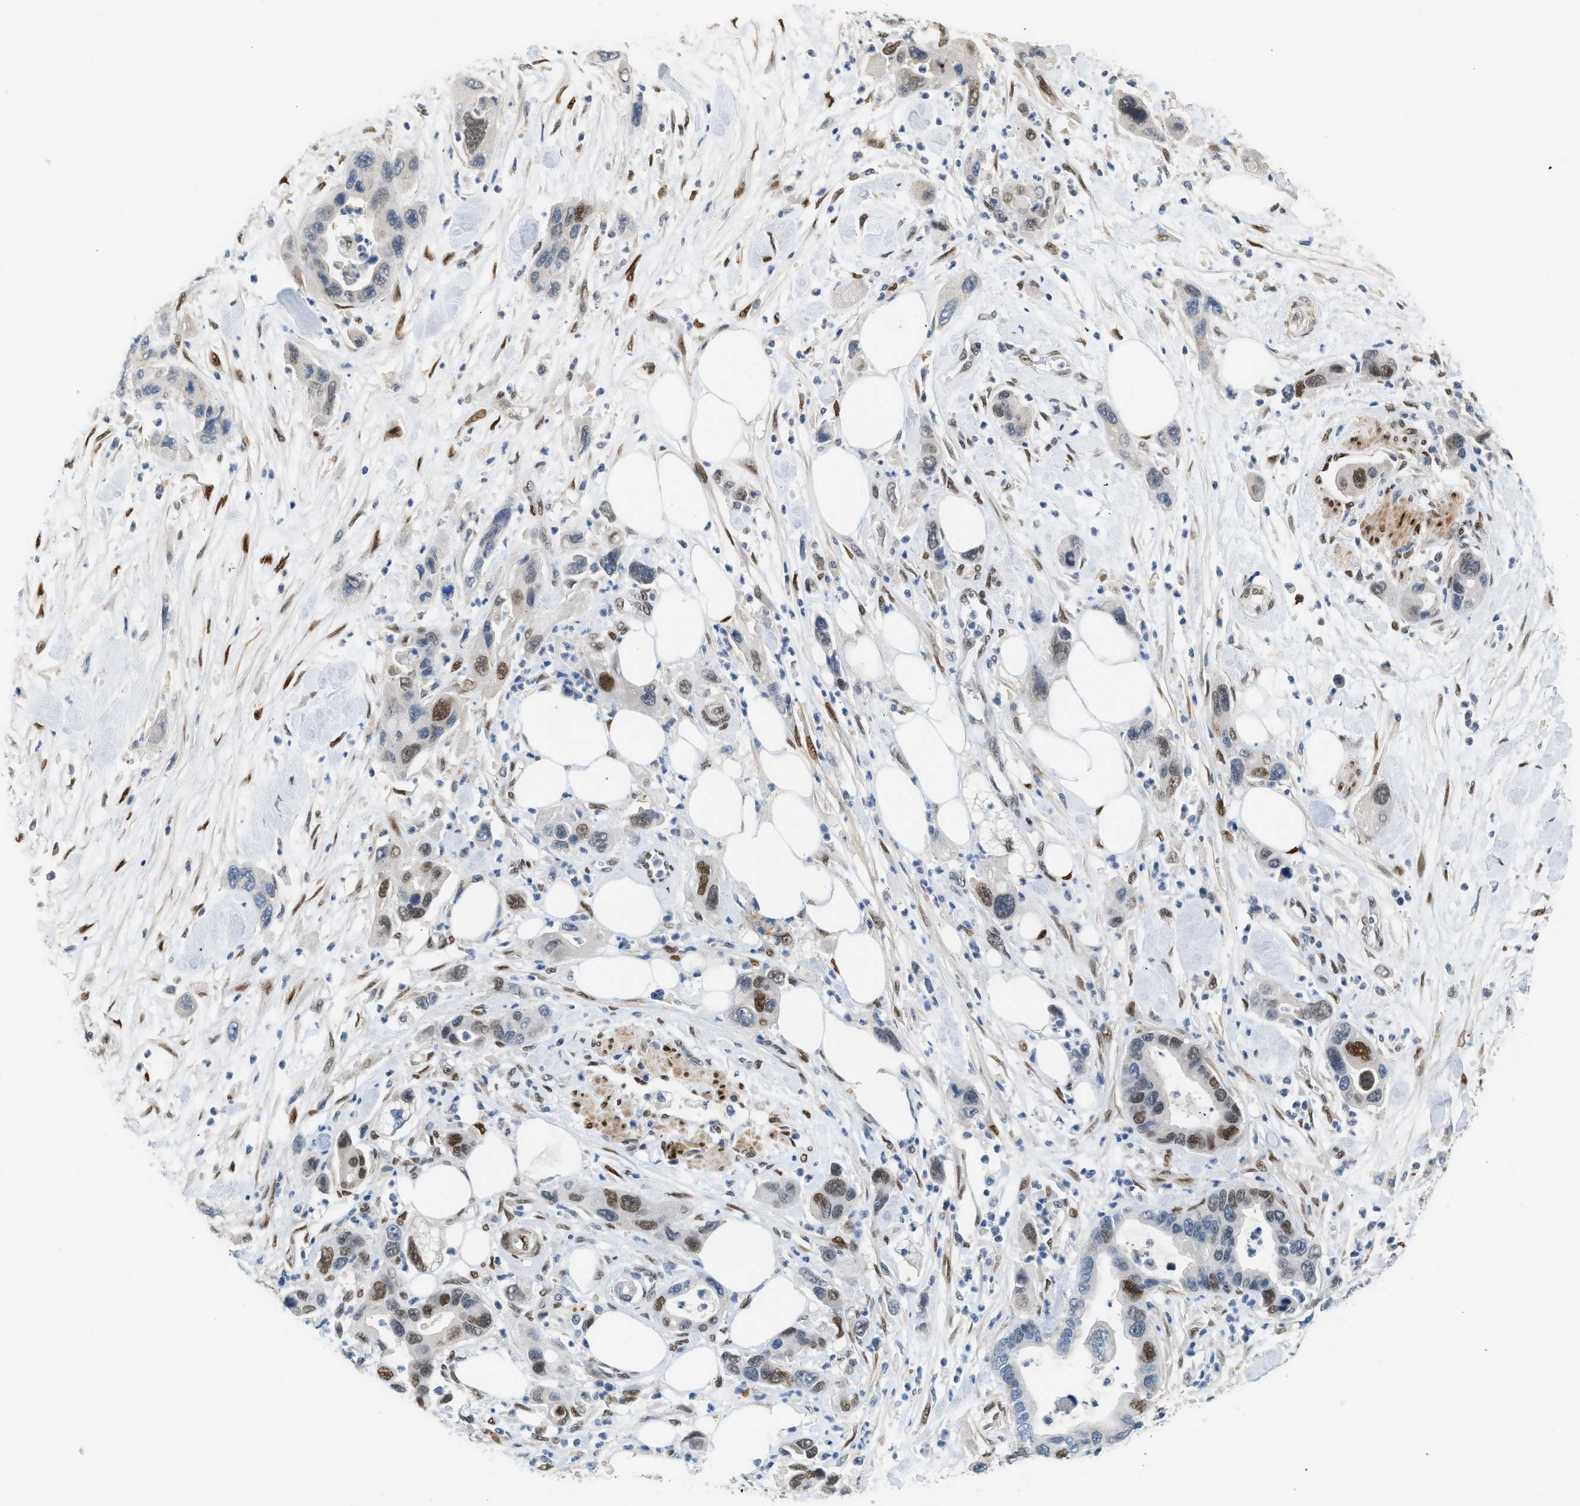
{"staining": {"intensity": "moderate", "quantity": "25%-75%", "location": "nuclear"}, "tissue": "pancreatic cancer", "cell_type": "Tumor cells", "image_type": "cancer", "snomed": [{"axis": "morphology", "description": "Normal tissue, NOS"}, {"axis": "morphology", "description": "Adenocarcinoma, NOS"}, {"axis": "topography", "description": "Pancreas"}], "caption": "High-power microscopy captured an immunohistochemistry (IHC) histopathology image of adenocarcinoma (pancreatic), revealing moderate nuclear staining in about 25%-75% of tumor cells.", "gene": "ZBTB20", "patient": {"sex": "female", "age": 71}}